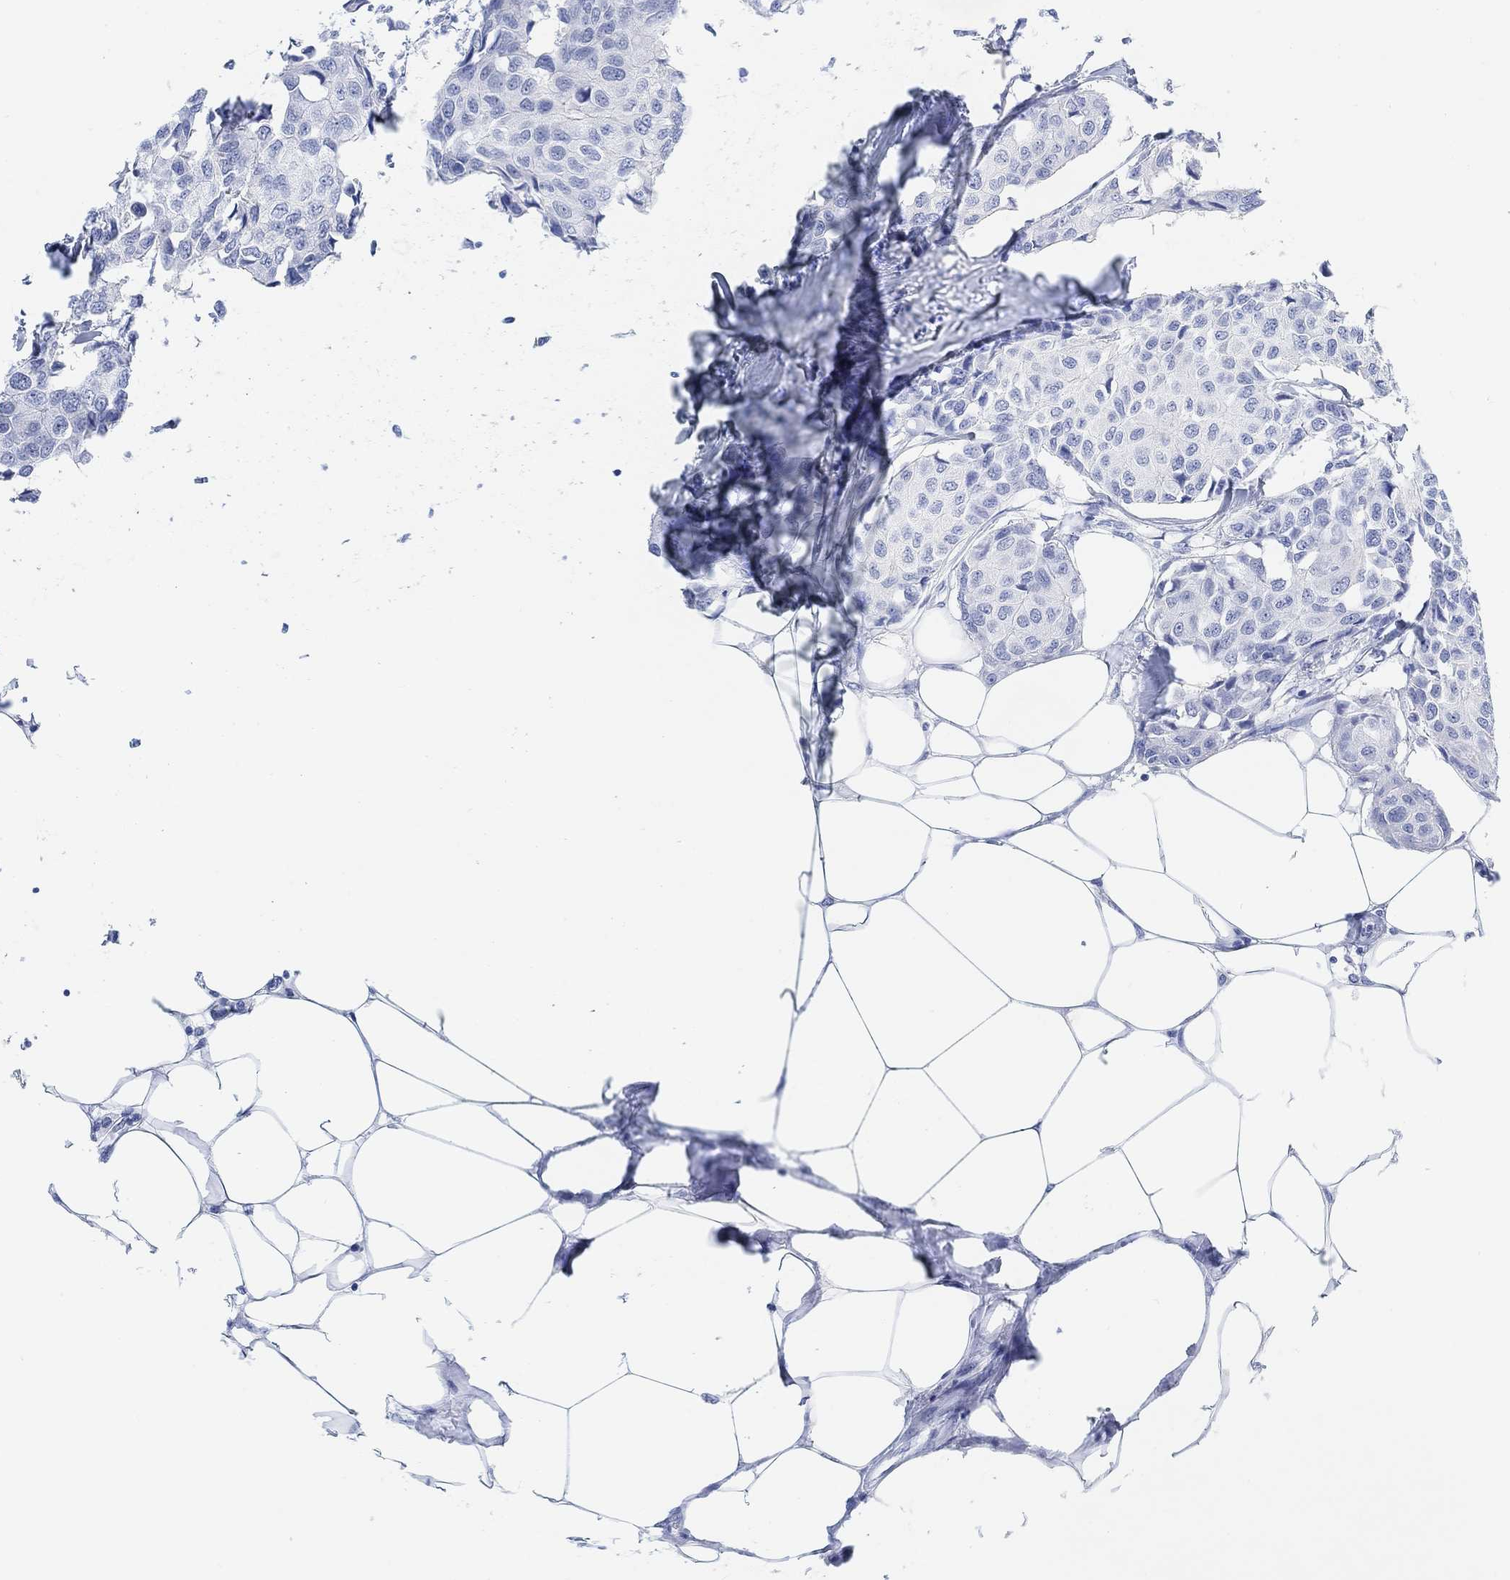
{"staining": {"intensity": "negative", "quantity": "none", "location": "none"}, "tissue": "breast cancer", "cell_type": "Tumor cells", "image_type": "cancer", "snomed": [{"axis": "morphology", "description": "Duct carcinoma"}, {"axis": "topography", "description": "Breast"}], "caption": "This is a micrograph of IHC staining of breast intraductal carcinoma, which shows no expression in tumor cells.", "gene": "ENO4", "patient": {"sex": "female", "age": 80}}